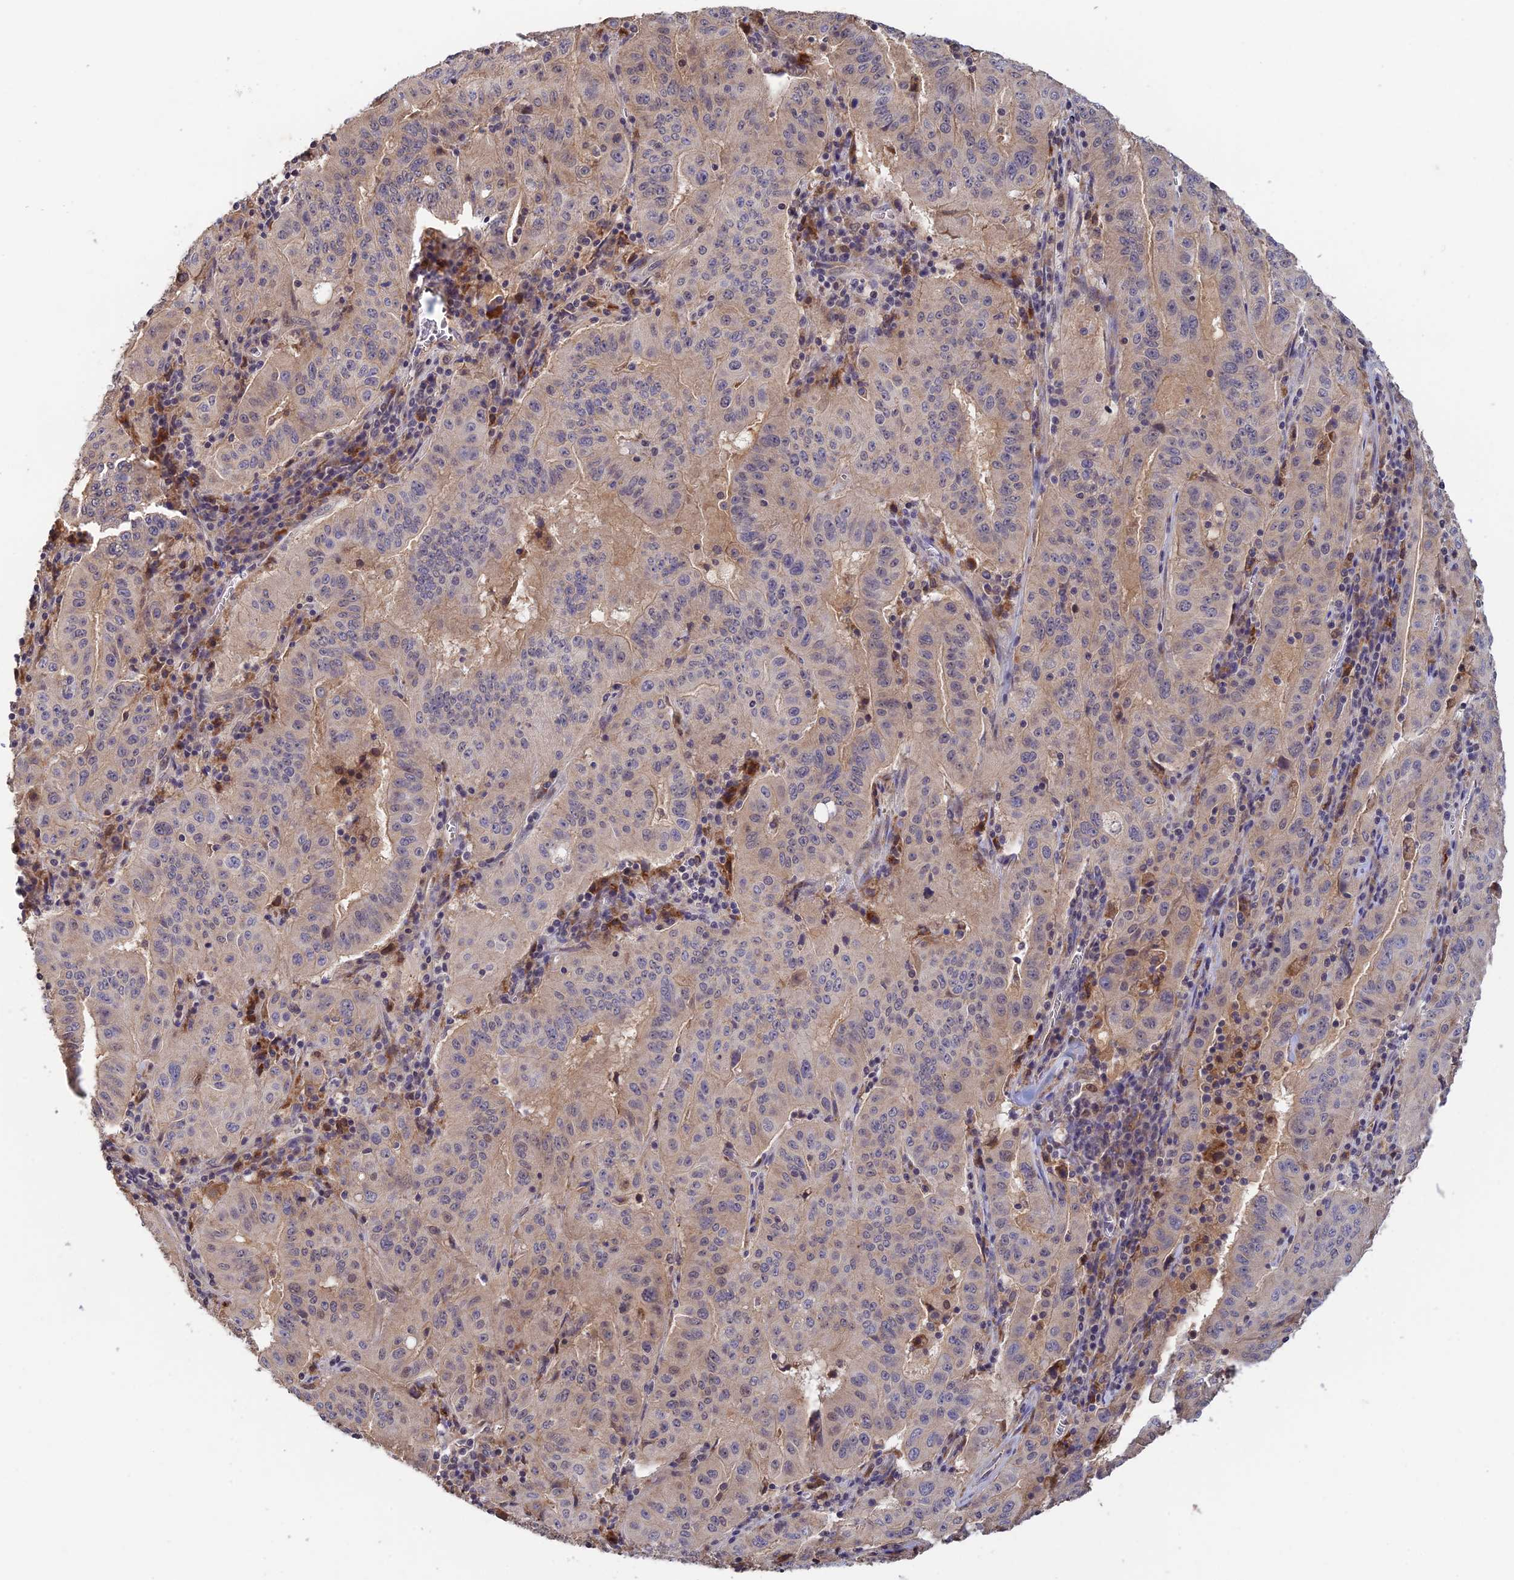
{"staining": {"intensity": "weak", "quantity": "<25%", "location": "cytoplasmic/membranous"}, "tissue": "pancreatic cancer", "cell_type": "Tumor cells", "image_type": "cancer", "snomed": [{"axis": "morphology", "description": "Adenocarcinoma, NOS"}, {"axis": "topography", "description": "Pancreas"}], "caption": "Pancreatic cancer (adenocarcinoma) was stained to show a protein in brown. There is no significant positivity in tumor cells.", "gene": "CWH43", "patient": {"sex": "male", "age": 63}}